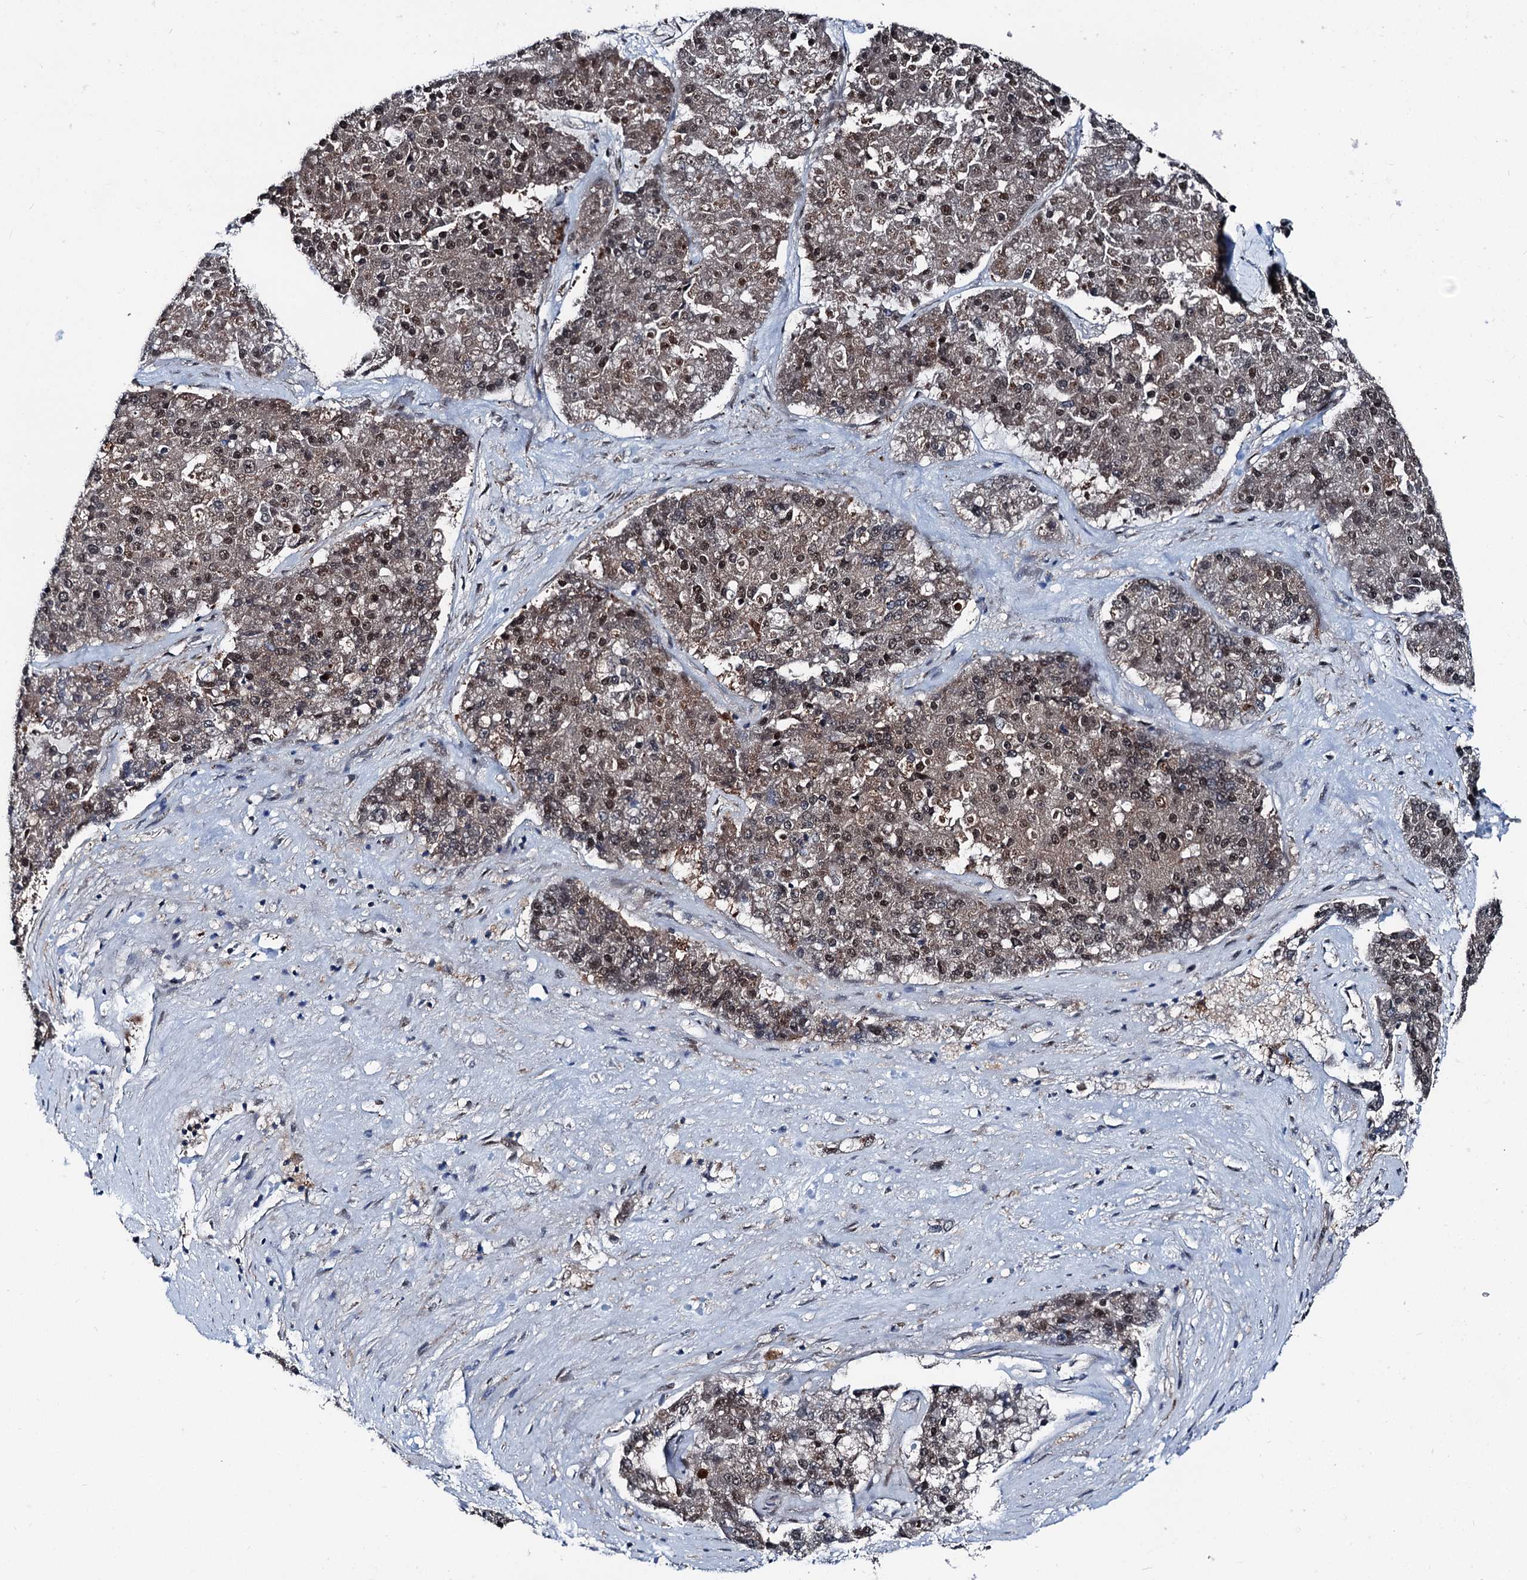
{"staining": {"intensity": "moderate", "quantity": ">75%", "location": "nuclear"}, "tissue": "pancreatic cancer", "cell_type": "Tumor cells", "image_type": "cancer", "snomed": [{"axis": "morphology", "description": "Adenocarcinoma, NOS"}, {"axis": "topography", "description": "Pancreas"}], "caption": "Pancreatic adenocarcinoma tissue reveals moderate nuclear staining in about >75% of tumor cells, visualized by immunohistochemistry. The staining was performed using DAB (3,3'-diaminobenzidine) to visualize the protein expression in brown, while the nuclei were stained in blue with hematoxylin (Magnification: 20x).", "gene": "PSMD13", "patient": {"sex": "male", "age": 50}}